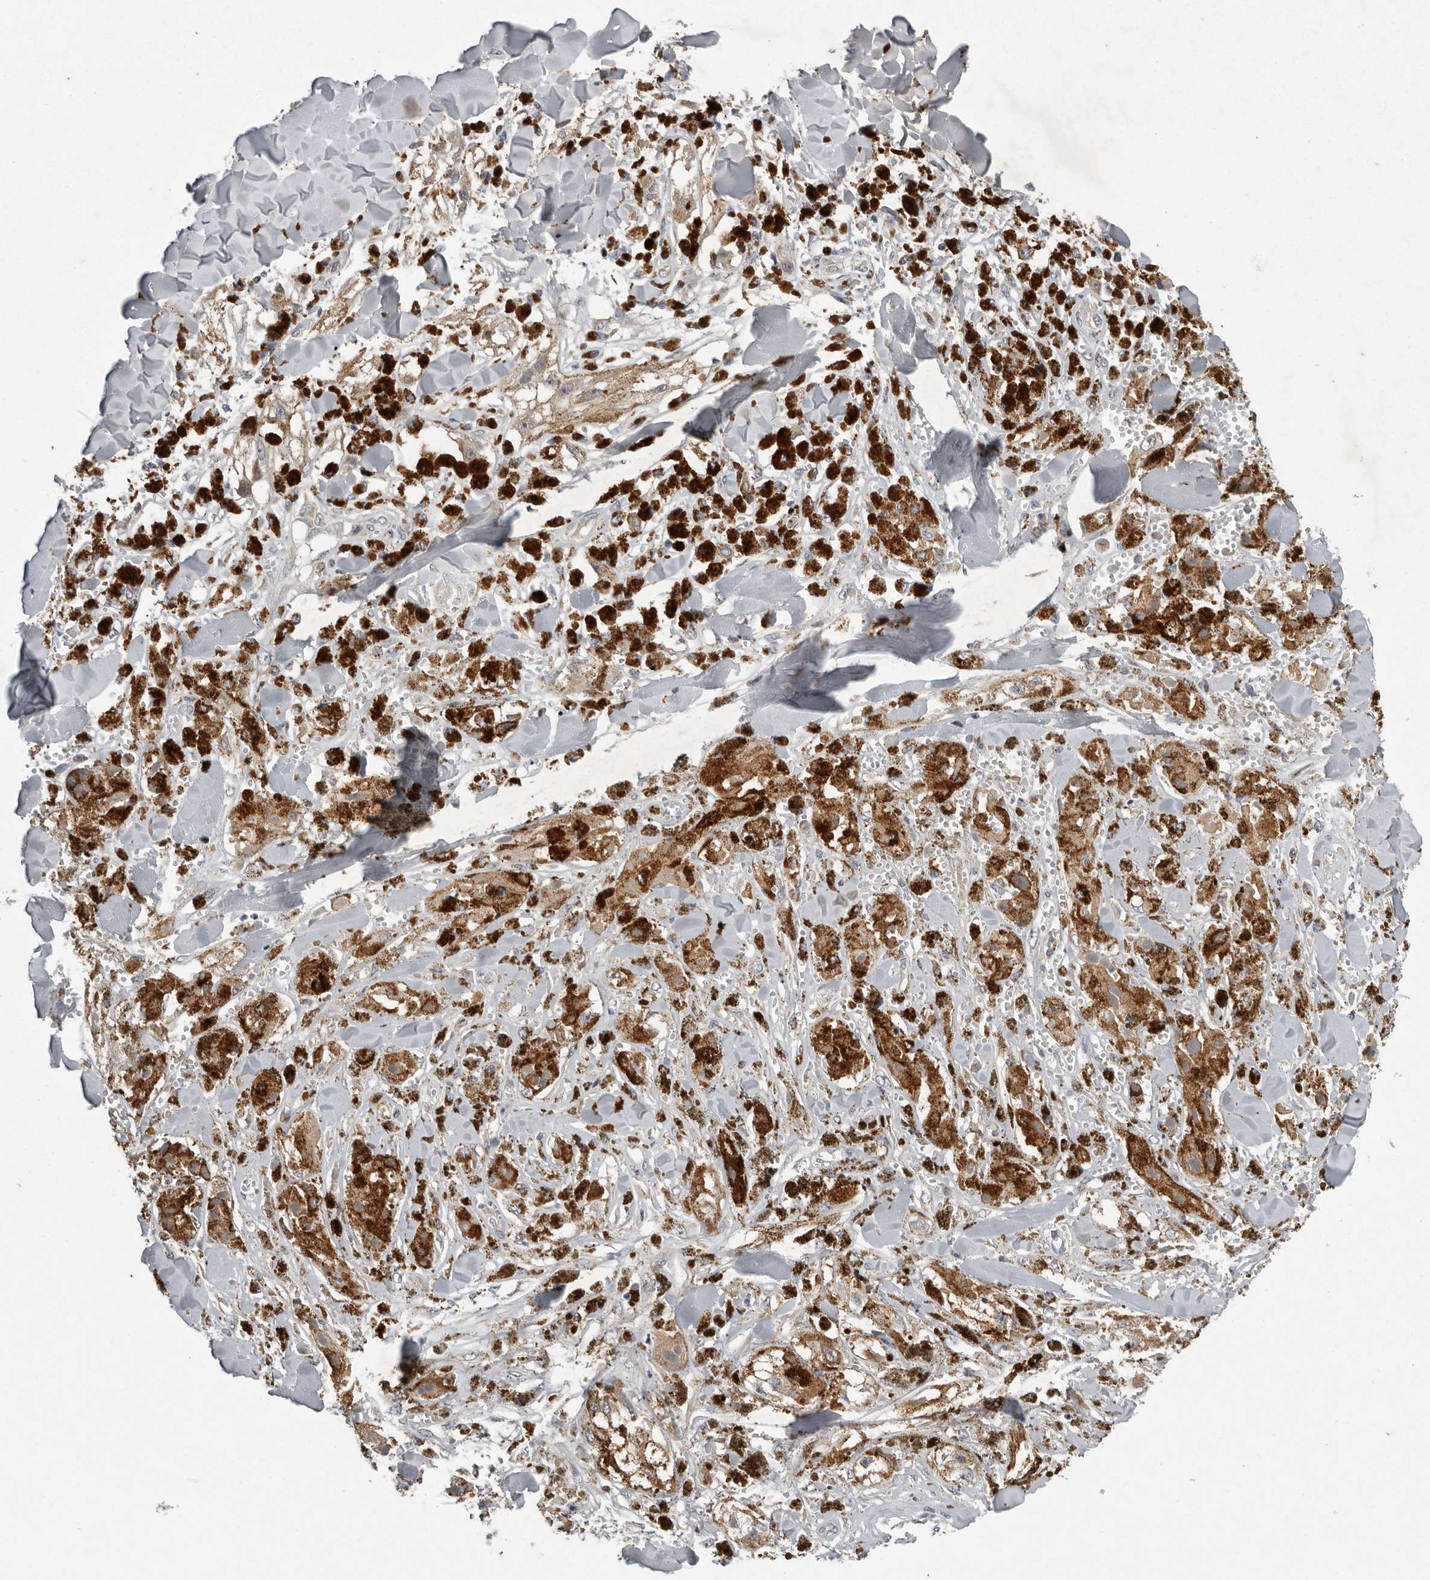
{"staining": {"intensity": "moderate", "quantity": ">75%", "location": "cytoplasmic/membranous"}, "tissue": "melanoma", "cell_type": "Tumor cells", "image_type": "cancer", "snomed": [{"axis": "morphology", "description": "Malignant melanoma, NOS"}, {"axis": "topography", "description": "Skin"}], "caption": "The micrograph demonstrates staining of melanoma, revealing moderate cytoplasmic/membranous protein staining (brown color) within tumor cells. (Brightfield microscopy of DAB IHC at high magnification).", "gene": "RALGPS2", "patient": {"sex": "male", "age": 88}}